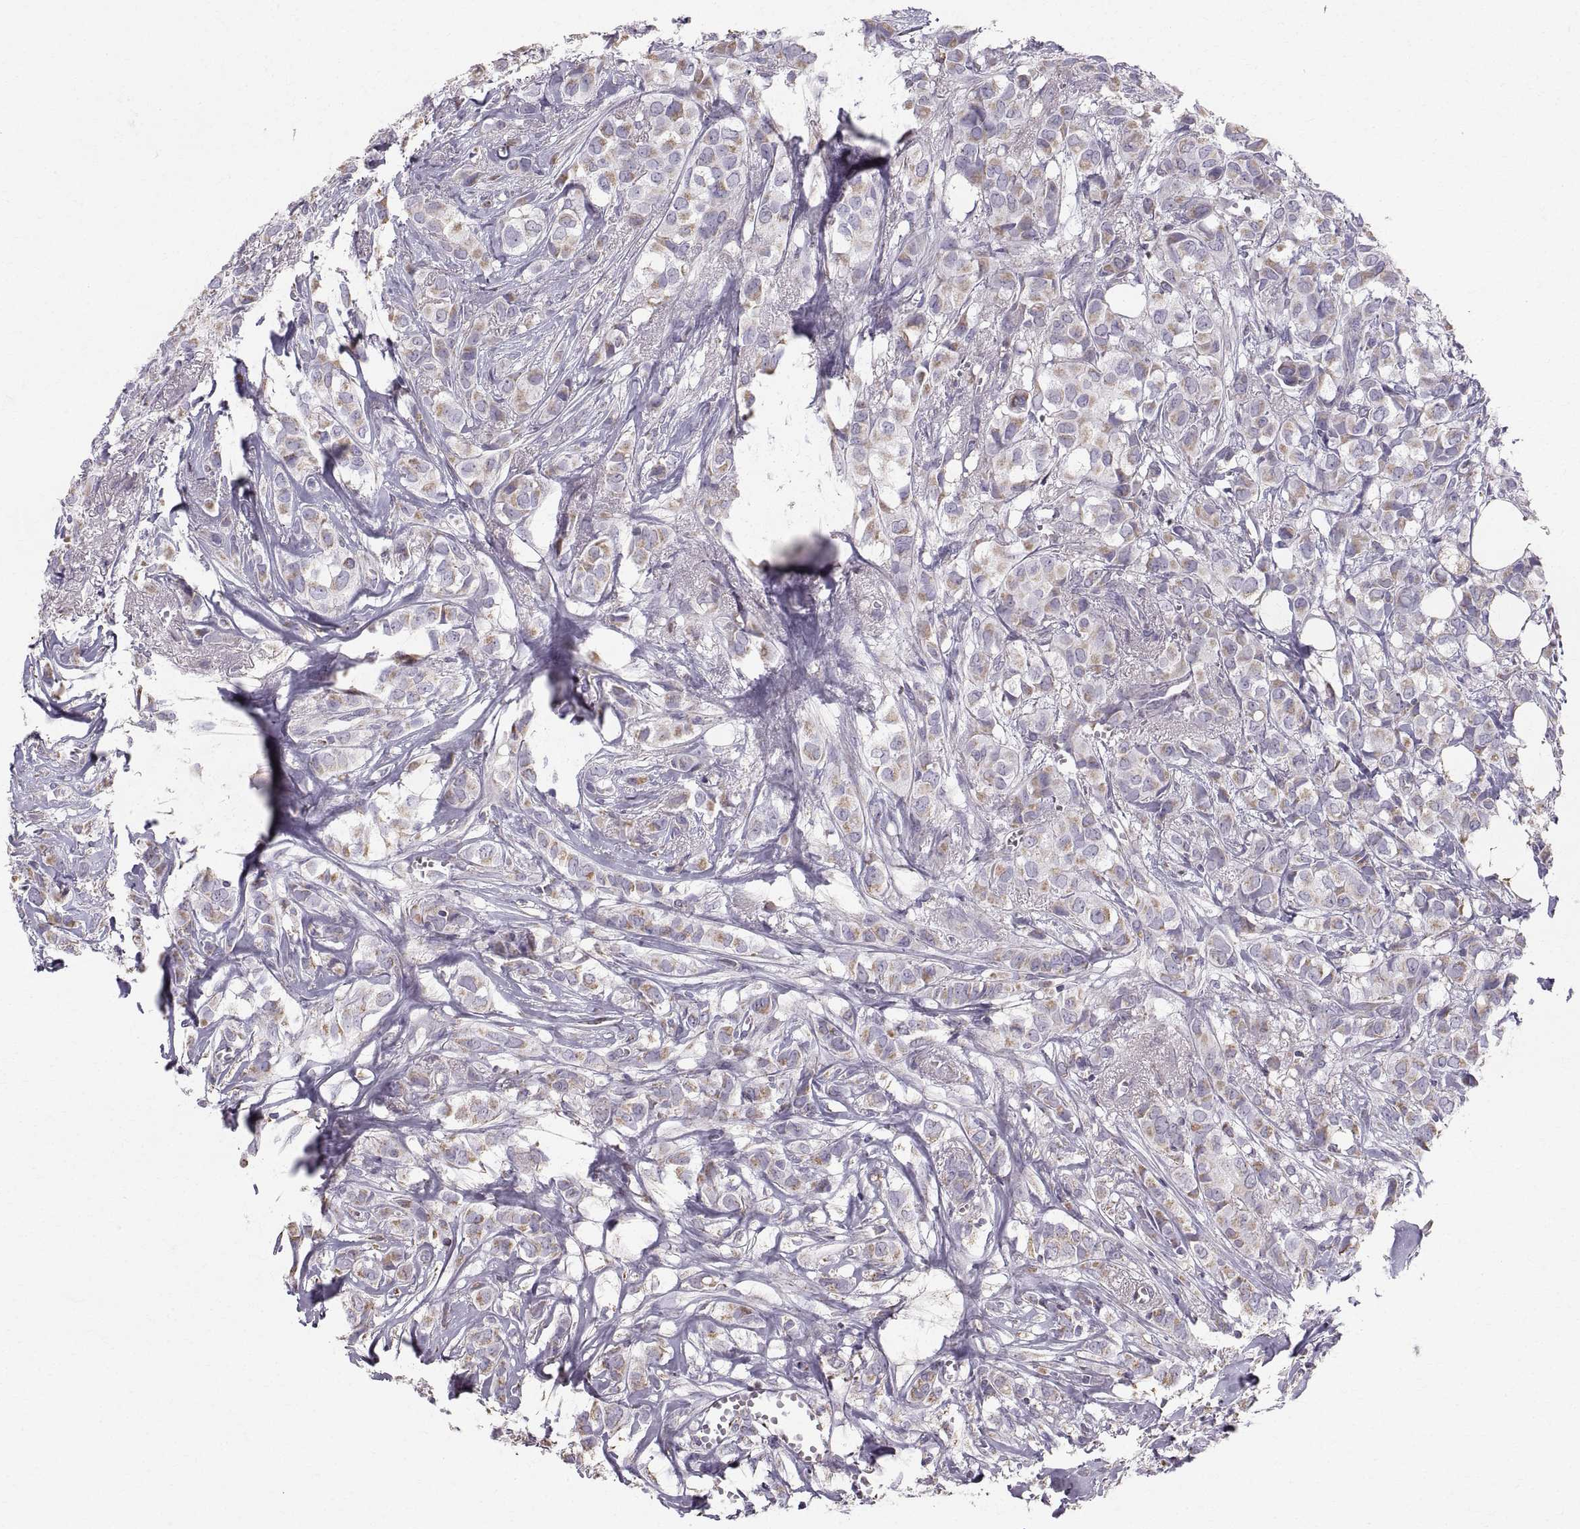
{"staining": {"intensity": "moderate", "quantity": "<25%", "location": "cytoplasmic/membranous"}, "tissue": "breast cancer", "cell_type": "Tumor cells", "image_type": "cancer", "snomed": [{"axis": "morphology", "description": "Duct carcinoma"}, {"axis": "topography", "description": "Breast"}], "caption": "Tumor cells display moderate cytoplasmic/membranous staining in about <25% of cells in invasive ductal carcinoma (breast).", "gene": "STMND1", "patient": {"sex": "female", "age": 85}}